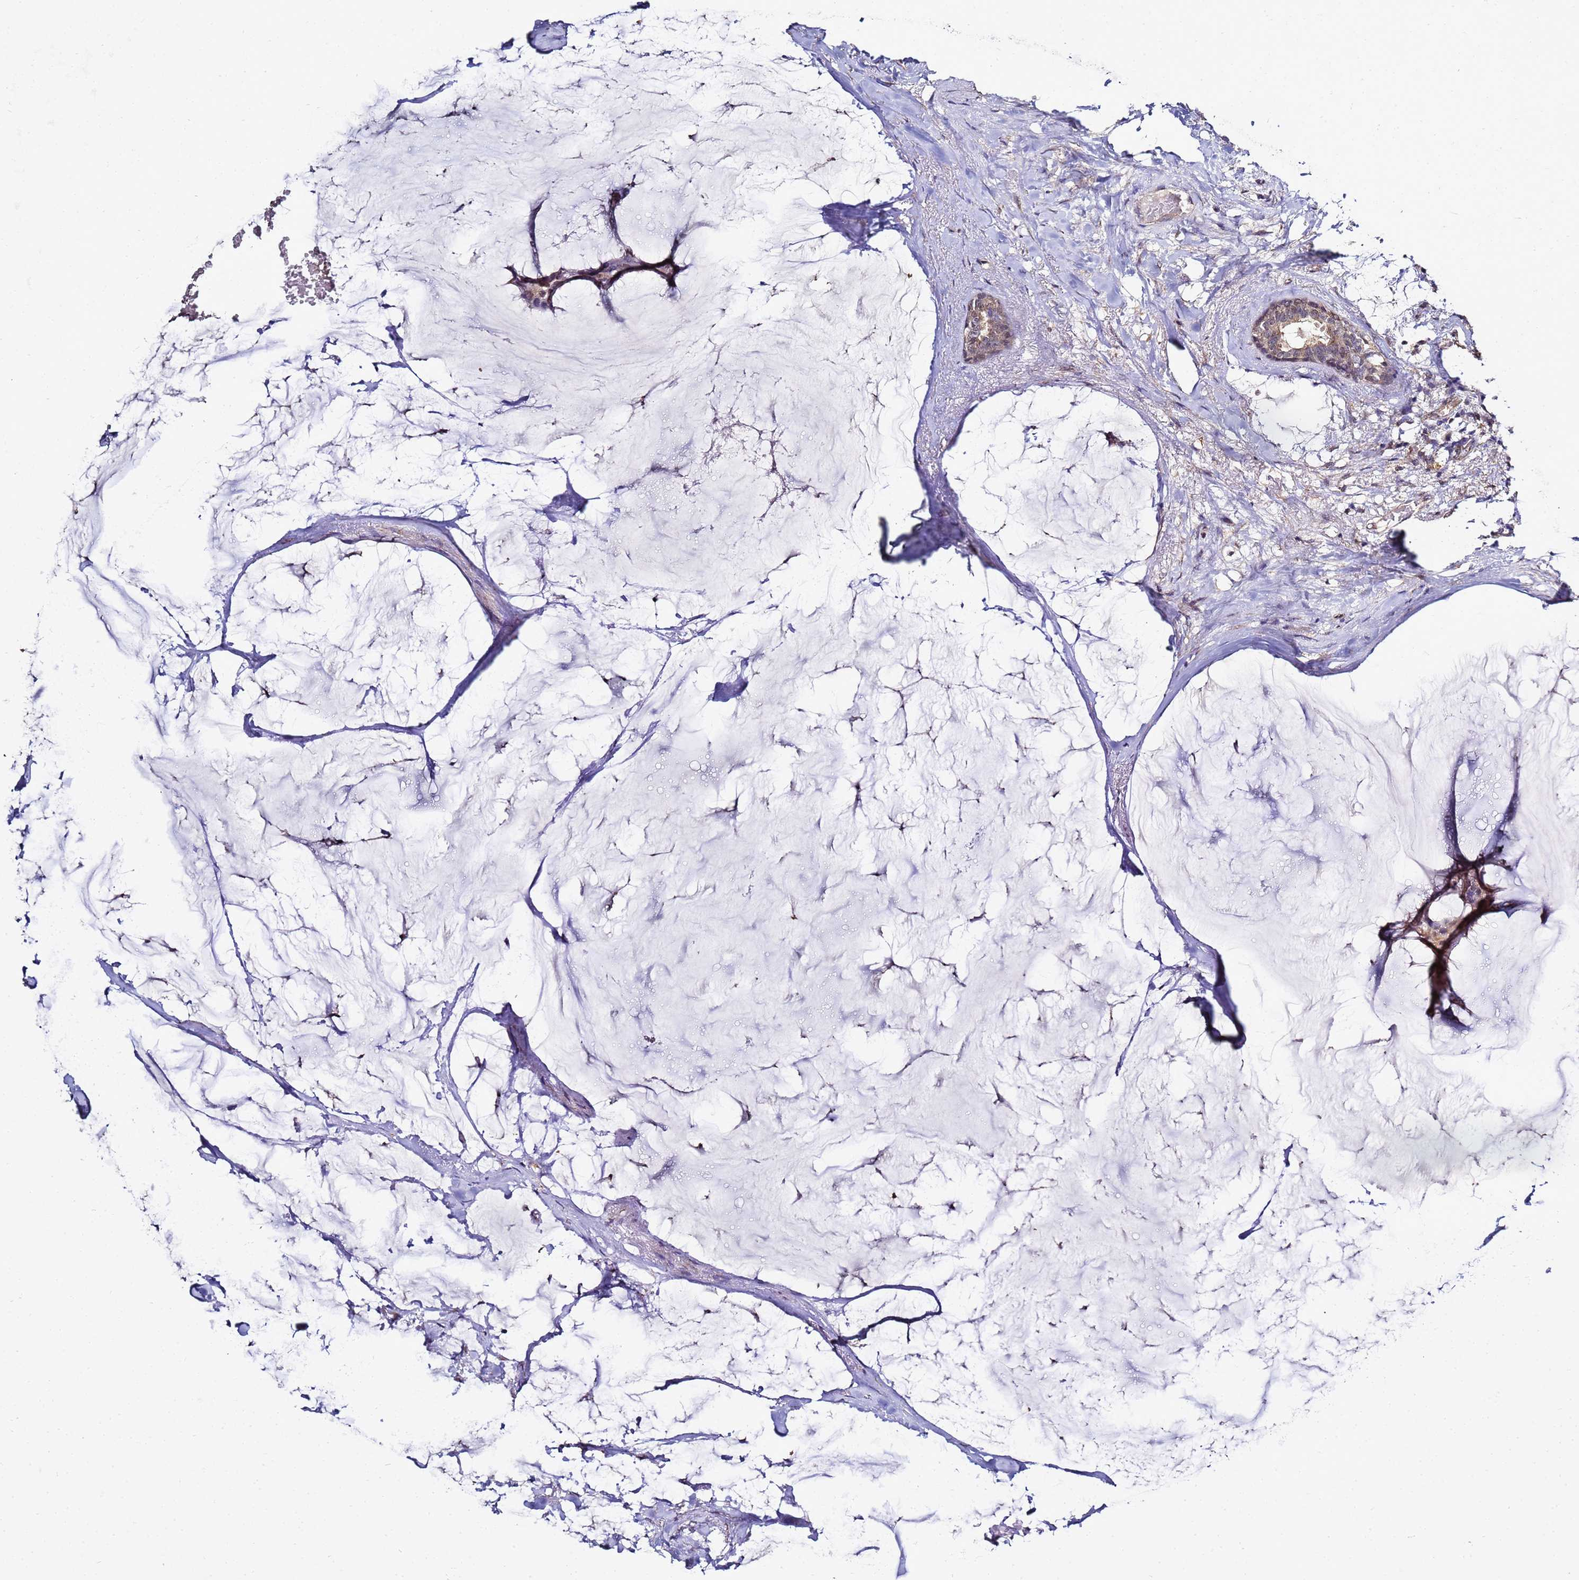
{"staining": {"intensity": "weak", "quantity": "25%-75%", "location": "cytoplasmic/membranous"}, "tissue": "breast cancer", "cell_type": "Tumor cells", "image_type": "cancer", "snomed": [{"axis": "morphology", "description": "Duct carcinoma"}, {"axis": "topography", "description": "Breast"}], "caption": "Immunohistochemical staining of human invasive ductal carcinoma (breast) shows low levels of weak cytoplasmic/membranous protein staining in about 25%-75% of tumor cells.", "gene": "ENOPH1", "patient": {"sex": "female", "age": 93}}